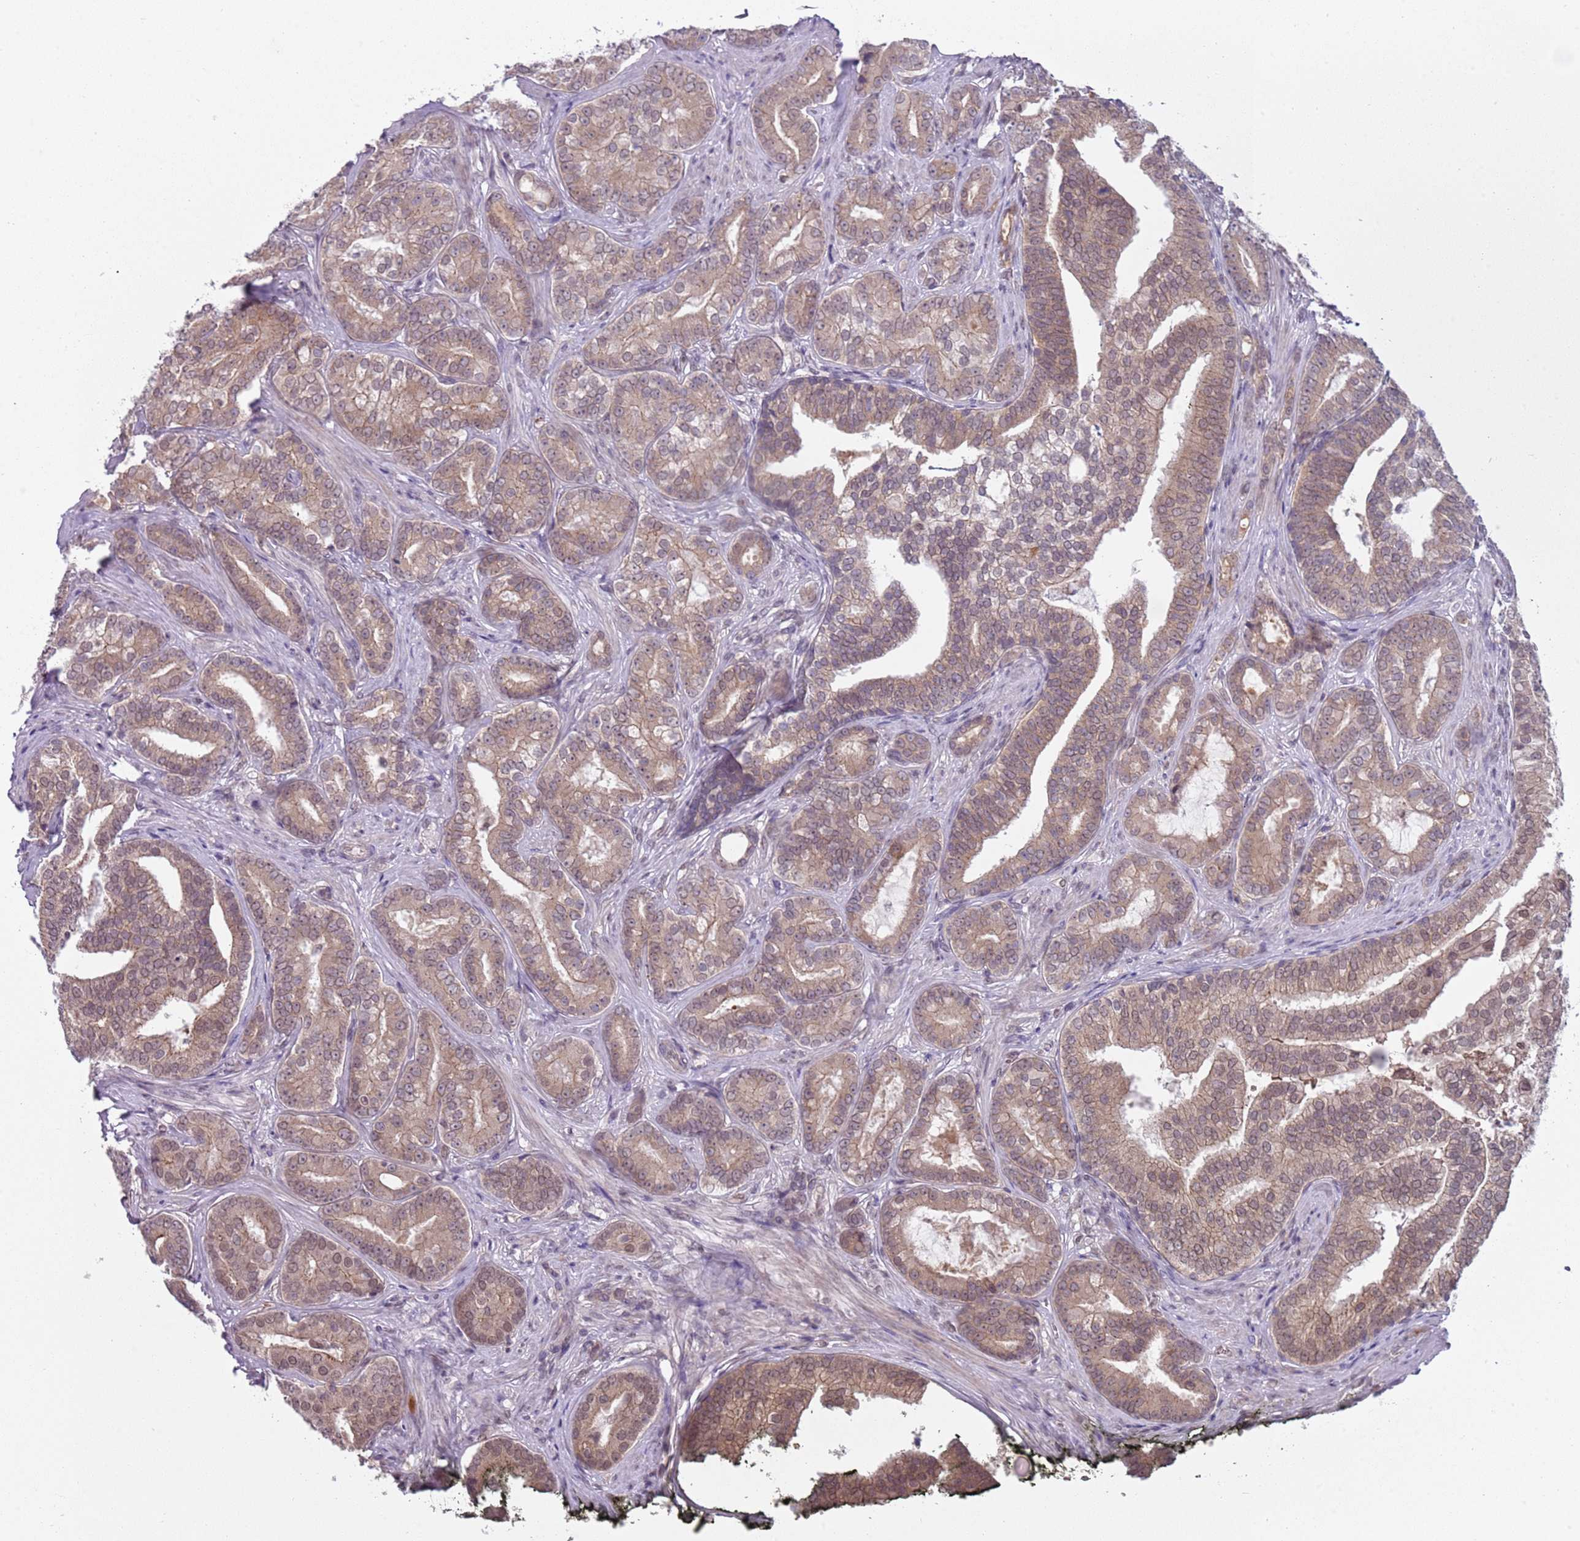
{"staining": {"intensity": "weak", "quantity": ">75%", "location": "cytoplasmic/membranous"}, "tissue": "prostate cancer", "cell_type": "Tumor cells", "image_type": "cancer", "snomed": [{"axis": "morphology", "description": "Adenocarcinoma, High grade"}, {"axis": "topography", "description": "Prostate"}], "caption": "Prostate cancer stained with DAB (3,3'-diaminobenzidine) immunohistochemistry (IHC) demonstrates low levels of weak cytoplasmic/membranous expression in approximately >75% of tumor cells.", "gene": "TM2D1", "patient": {"sex": "male", "age": 55}}